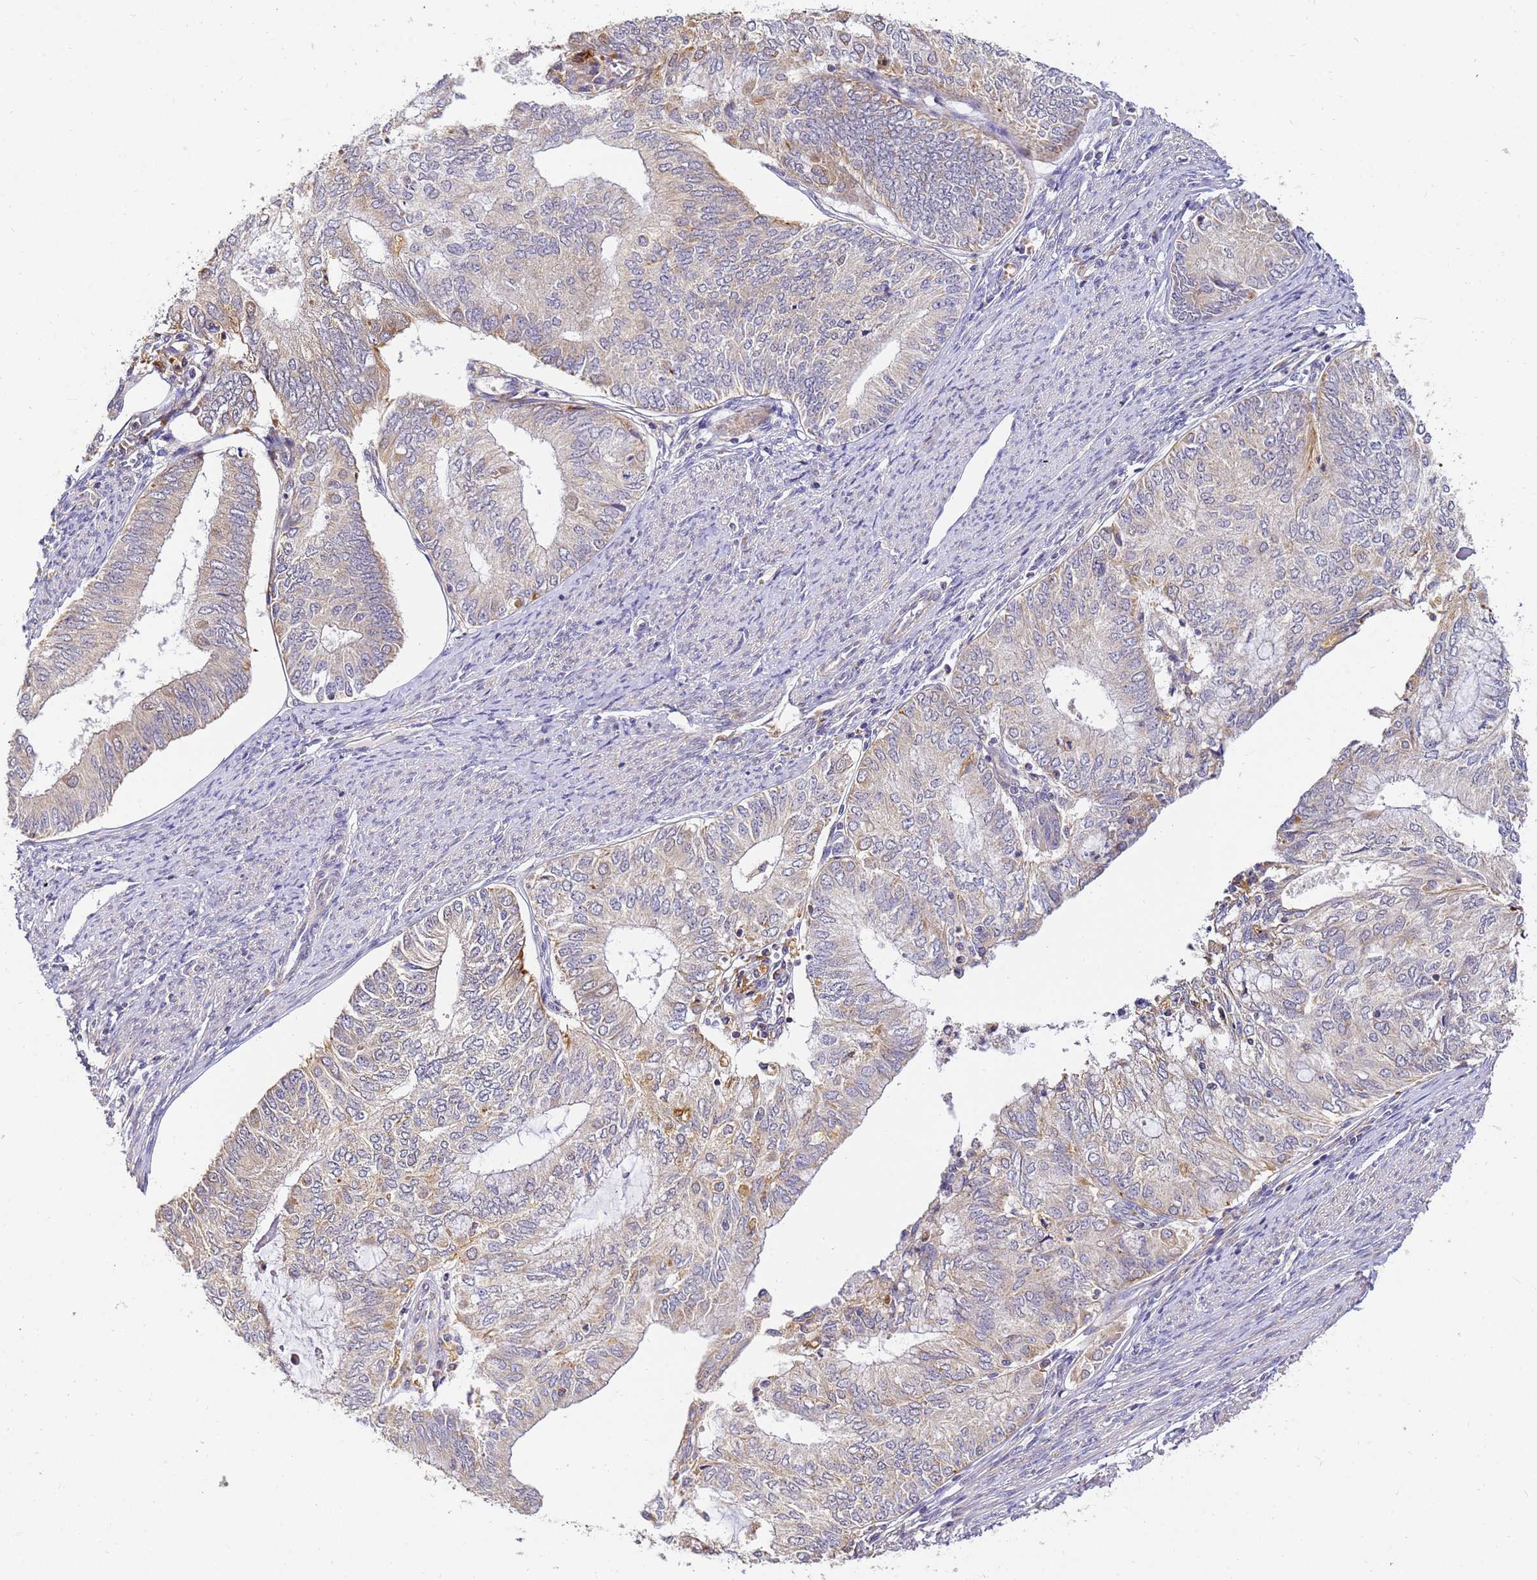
{"staining": {"intensity": "weak", "quantity": "25%-75%", "location": "cytoplasmic/membranous"}, "tissue": "endometrial cancer", "cell_type": "Tumor cells", "image_type": "cancer", "snomed": [{"axis": "morphology", "description": "Adenocarcinoma, NOS"}, {"axis": "topography", "description": "Endometrium"}], "caption": "Immunohistochemical staining of endometrial cancer (adenocarcinoma) displays weak cytoplasmic/membranous protein positivity in approximately 25%-75% of tumor cells. The staining was performed using DAB (3,3'-diaminobenzidine), with brown indicating positive protein expression. Nuclei are stained blue with hematoxylin.", "gene": "ARL8B", "patient": {"sex": "female", "age": 68}}